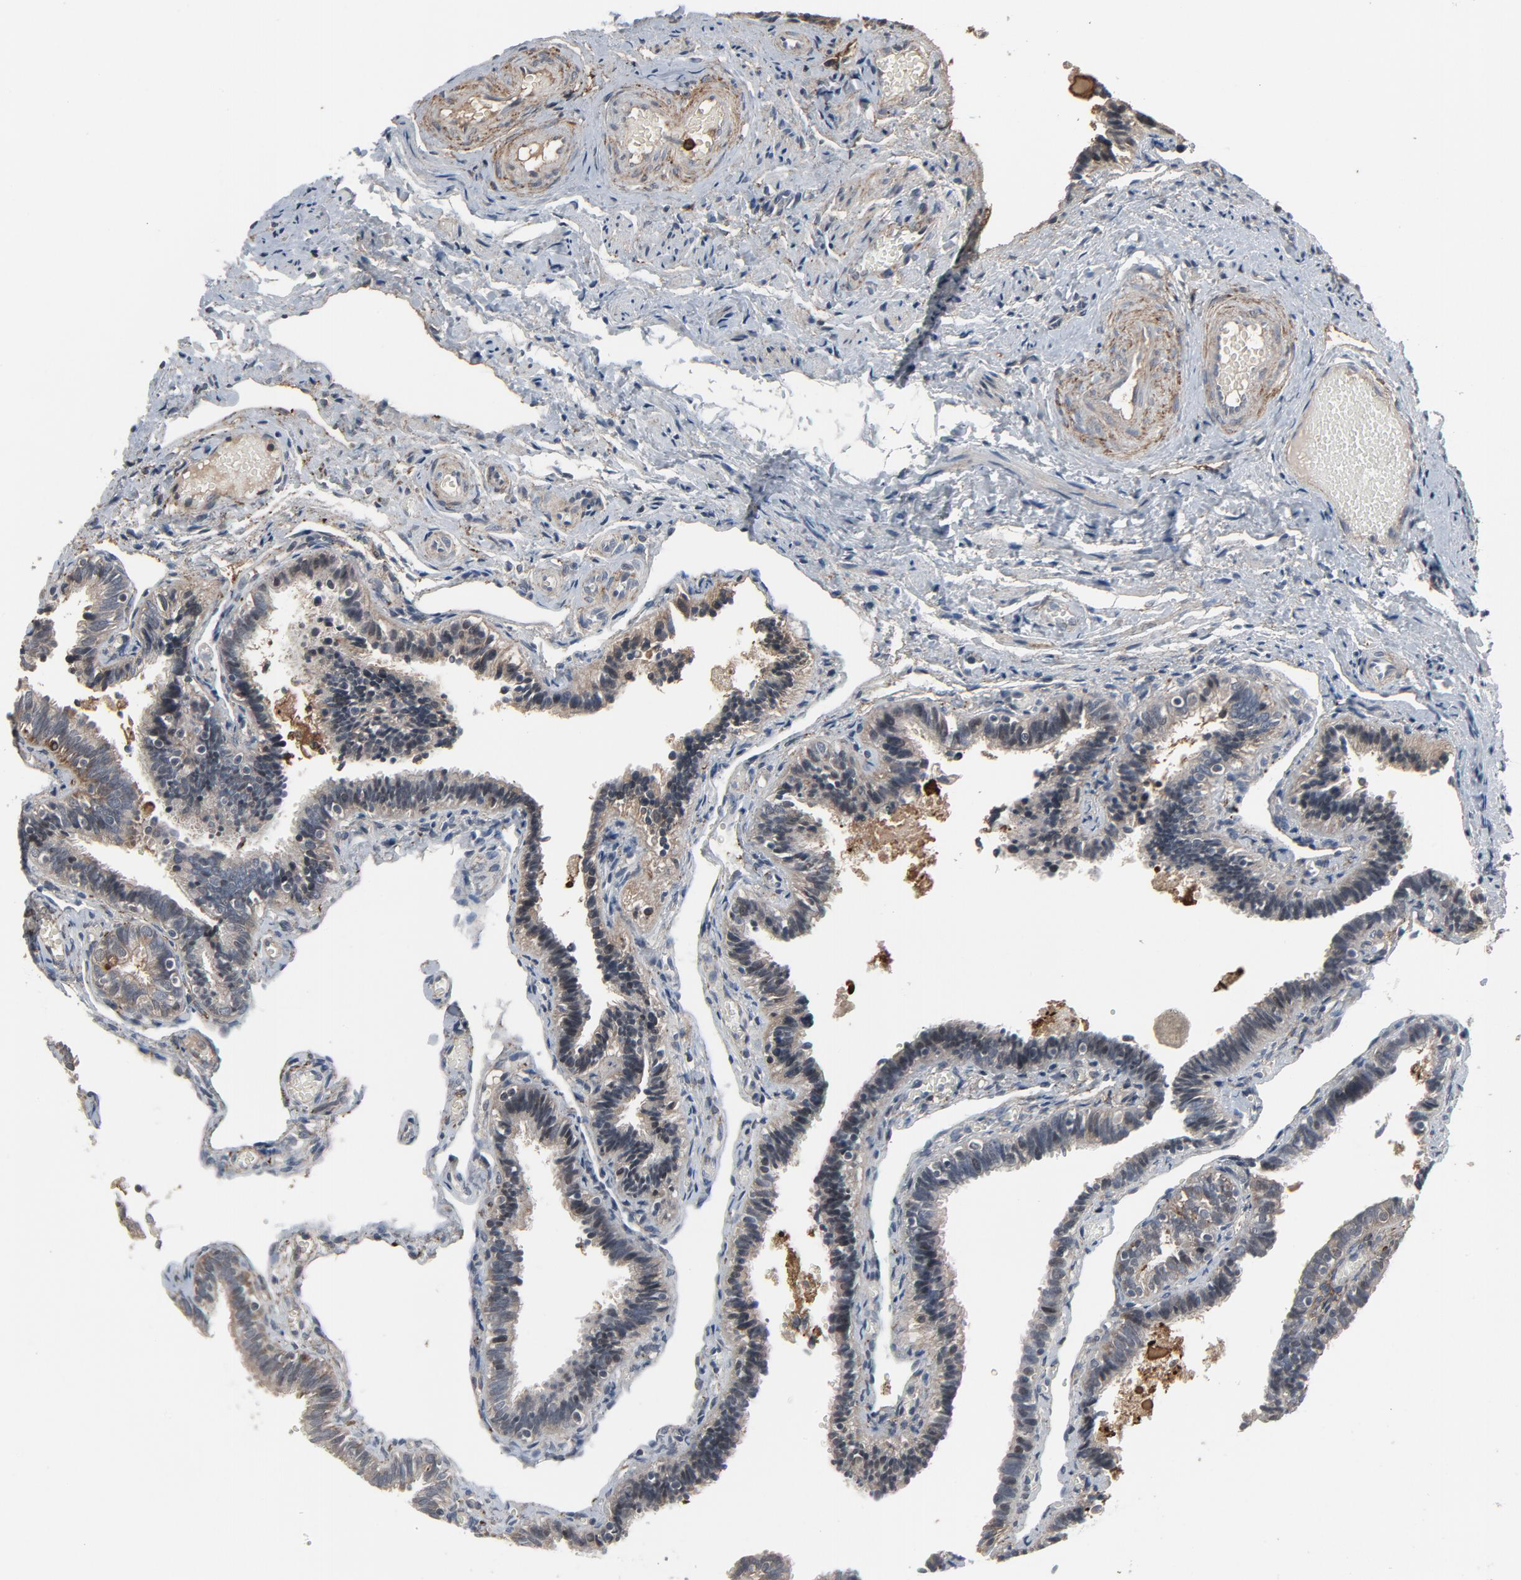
{"staining": {"intensity": "negative", "quantity": "none", "location": "none"}, "tissue": "fallopian tube", "cell_type": "Glandular cells", "image_type": "normal", "snomed": [{"axis": "morphology", "description": "Normal tissue, NOS"}, {"axis": "topography", "description": "Fallopian tube"}], "caption": "A high-resolution histopathology image shows IHC staining of unremarkable fallopian tube, which exhibits no significant expression in glandular cells.", "gene": "PDZD4", "patient": {"sex": "female", "age": 46}}